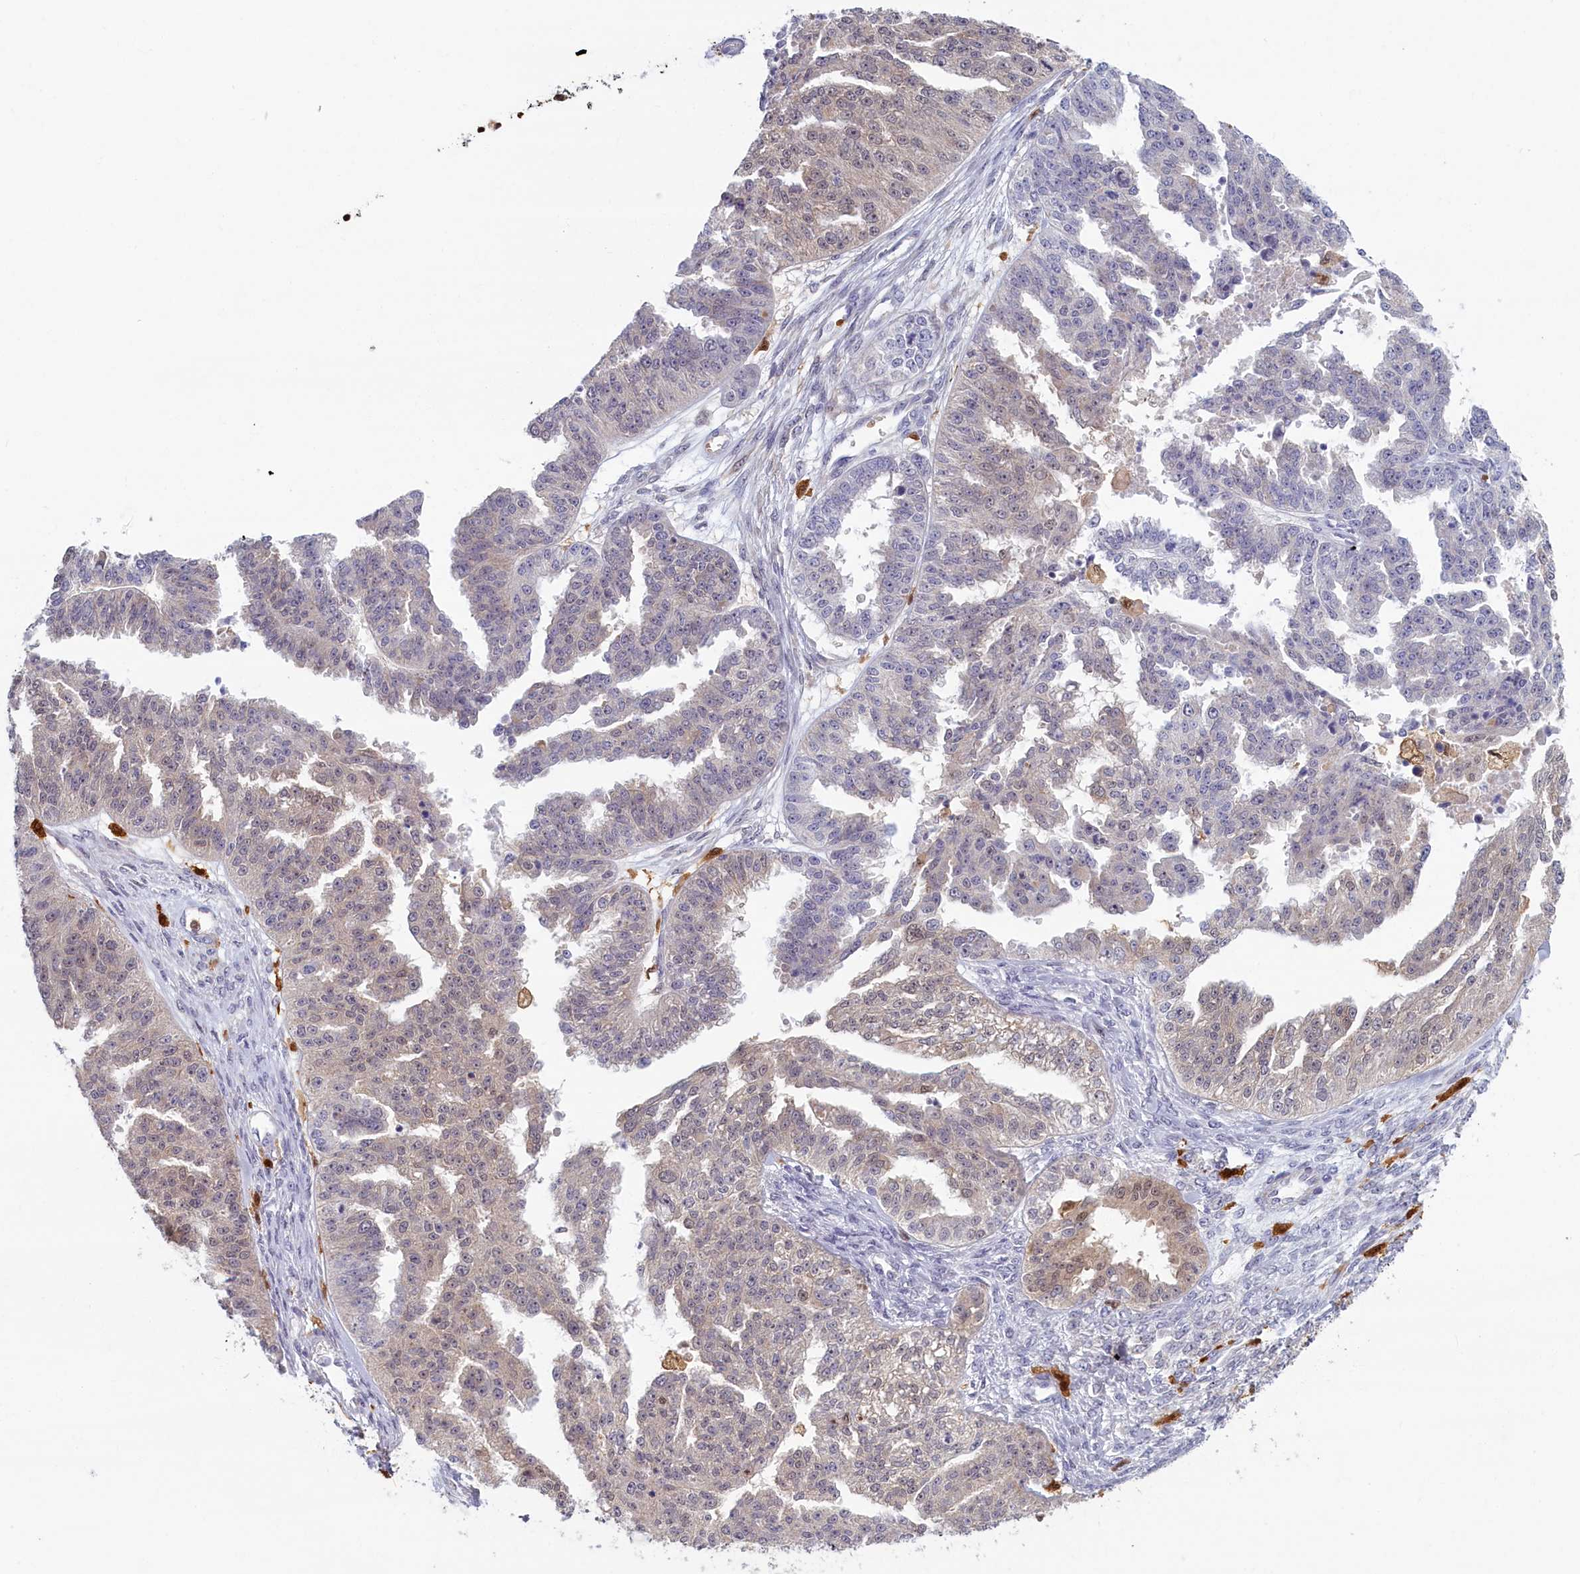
{"staining": {"intensity": "weak", "quantity": "<25%", "location": "cytoplasmic/membranous"}, "tissue": "ovarian cancer", "cell_type": "Tumor cells", "image_type": "cancer", "snomed": [{"axis": "morphology", "description": "Cystadenocarcinoma, serous, NOS"}, {"axis": "topography", "description": "Ovary"}], "caption": "Image shows no protein staining in tumor cells of ovarian serous cystadenocarcinoma tissue.", "gene": "BLVRB", "patient": {"sex": "female", "age": 58}}